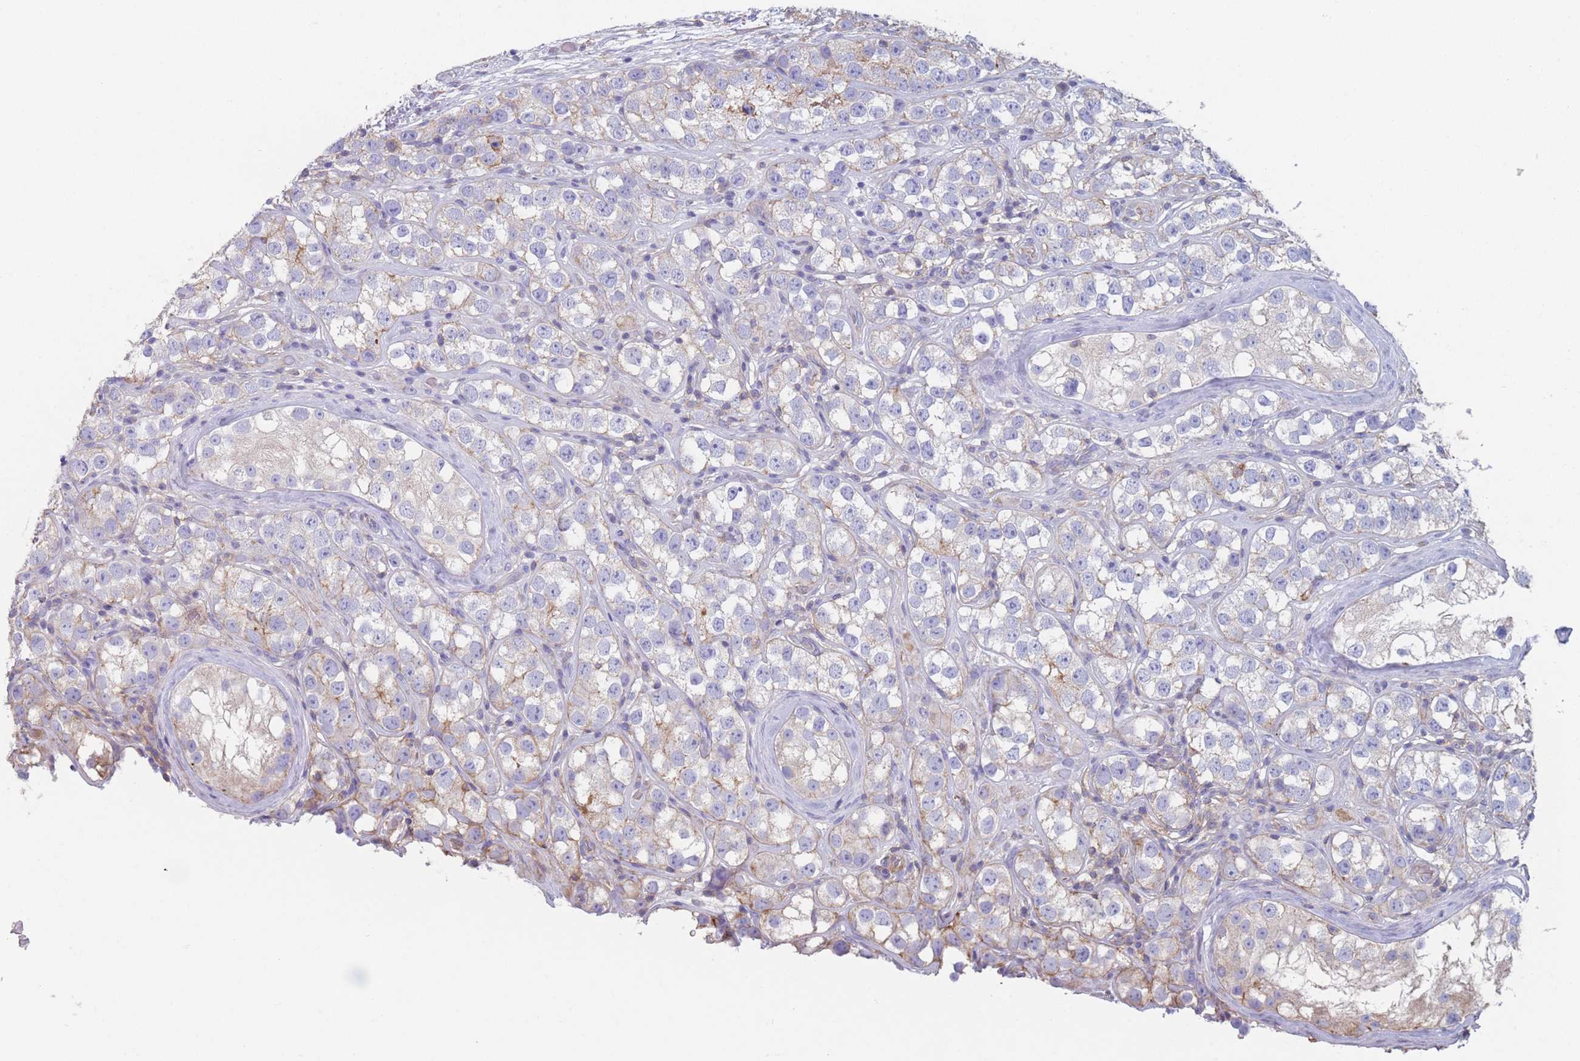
{"staining": {"intensity": "negative", "quantity": "none", "location": "none"}, "tissue": "testis cancer", "cell_type": "Tumor cells", "image_type": "cancer", "snomed": [{"axis": "morphology", "description": "Seminoma, NOS"}, {"axis": "topography", "description": "Testis"}], "caption": "This is an immunohistochemistry photomicrograph of seminoma (testis). There is no expression in tumor cells.", "gene": "ADH1A", "patient": {"sex": "male", "age": 28}}